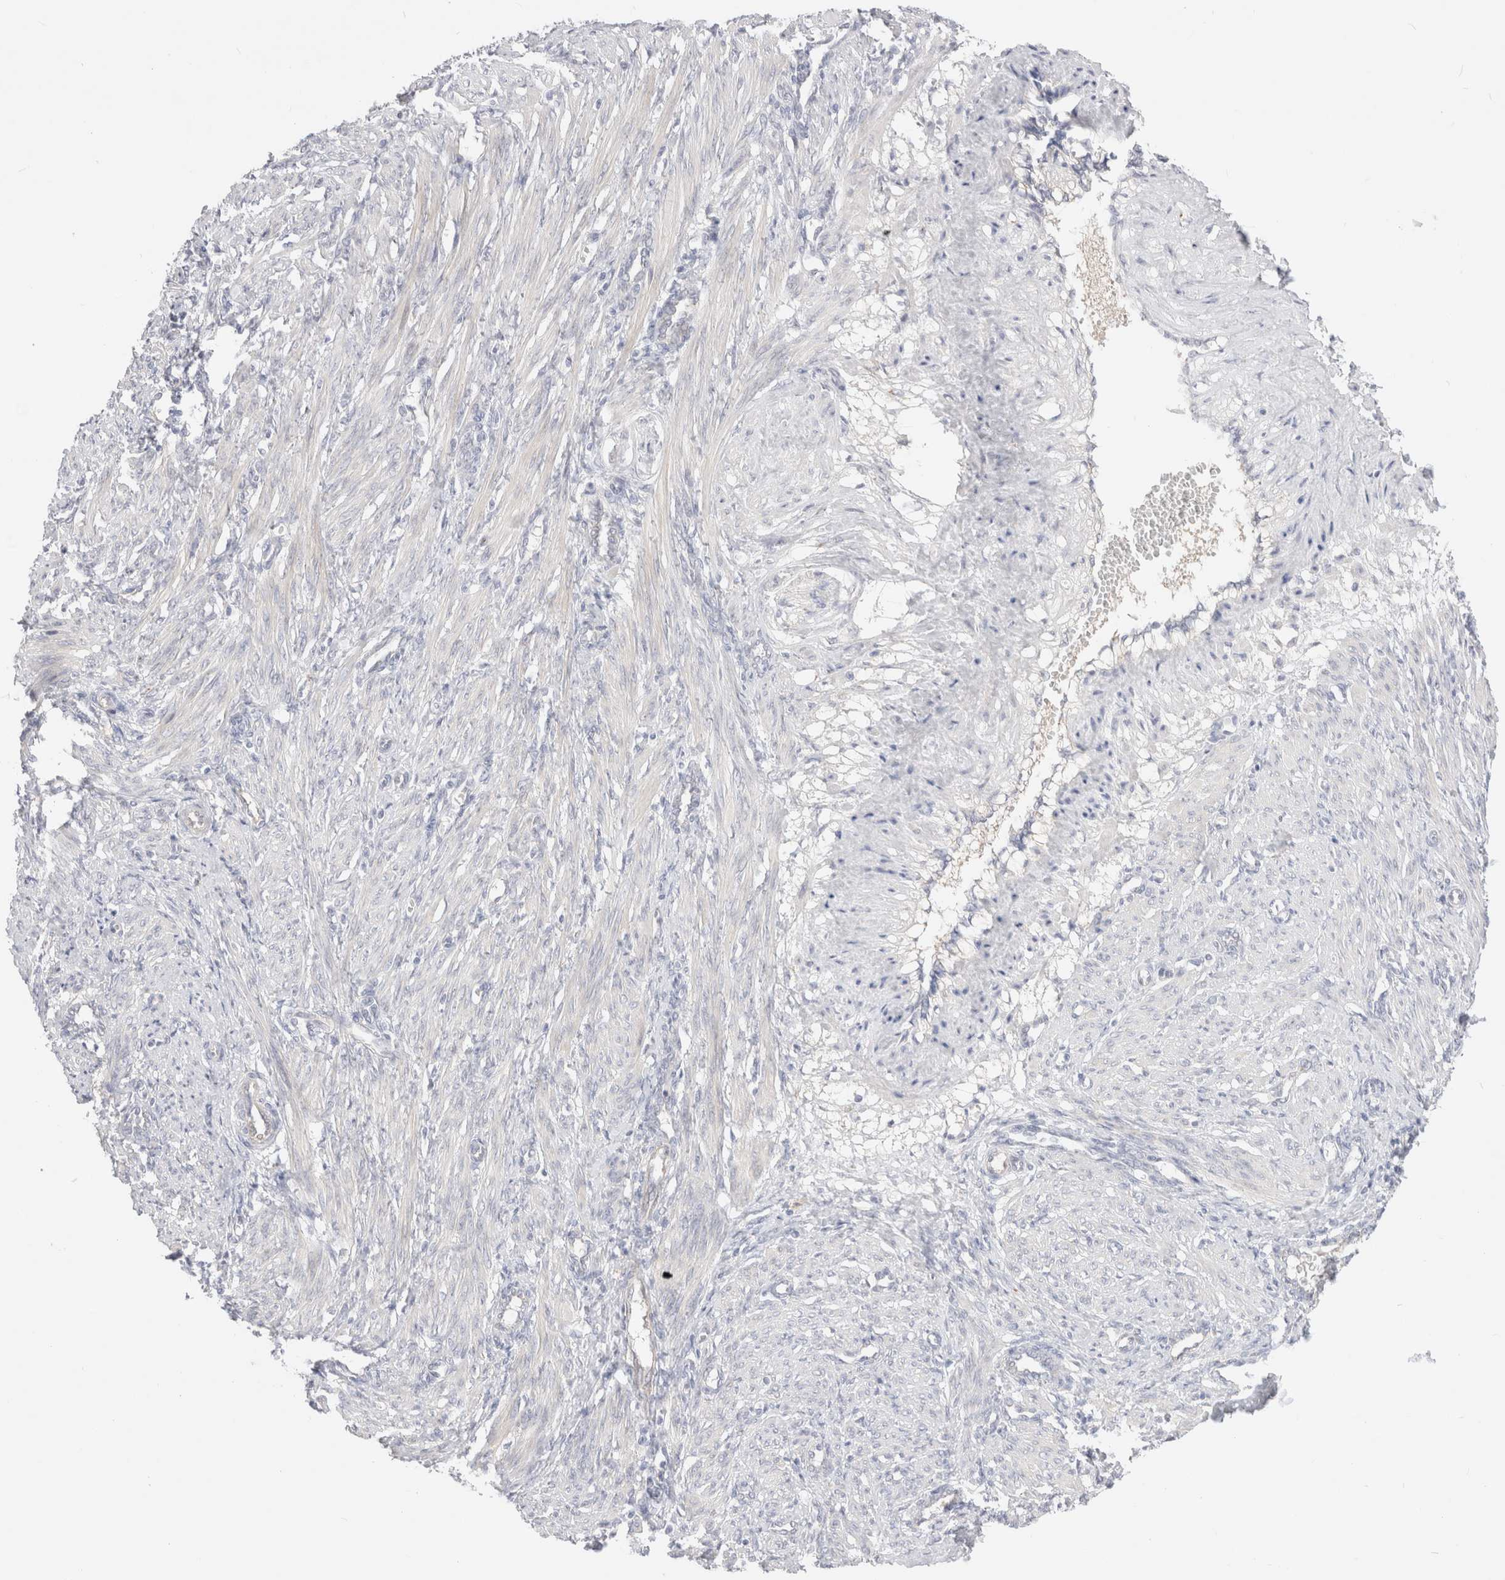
{"staining": {"intensity": "negative", "quantity": "none", "location": "none"}, "tissue": "smooth muscle", "cell_type": "Smooth muscle cells", "image_type": "normal", "snomed": [{"axis": "morphology", "description": "Normal tissue, NOS"}, {"axis": "topography", "description": "Endometrium"}], "caption": "Smooth muscle cells are negative for brown protein staining in unremarkable smooth muscle. The staining was performed using DAB (3,3'-diaminobenzidine) to visualize the protein expression in brown, while the nuclei were stained in blue with hematoxylin (Magnification: 20x).", "gene": "EFCAB13", "patient": {"sex": "female", "age": 33}}